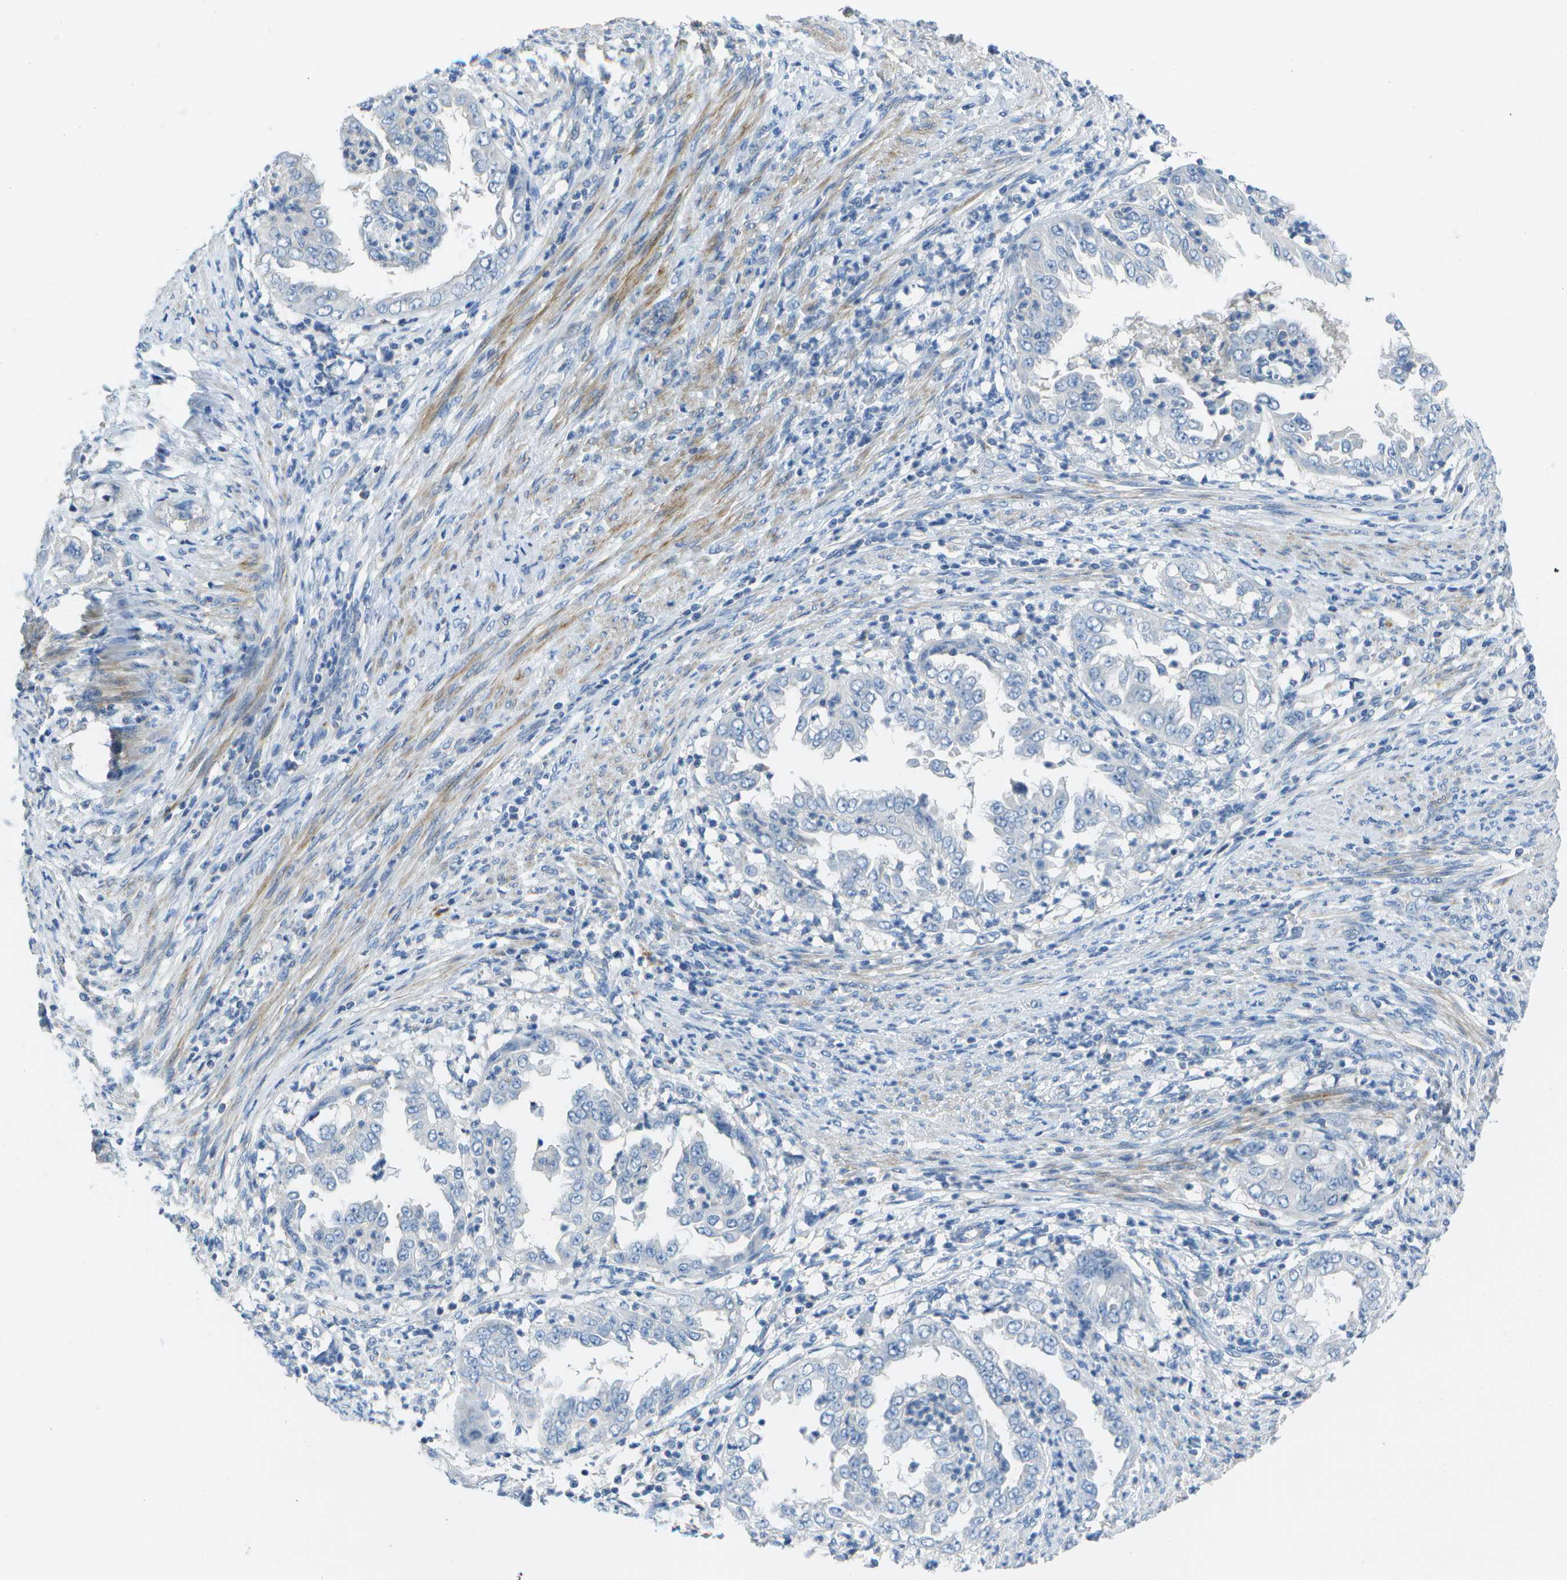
{"staining": {"intensity": "negative", "quantity": "none", "location": "none"}, "tissue": "endometrial cancer", "cell_type": "Tumor cells", "image_type": "cancer", "snomed": [{"axis": "morphology", "description": "Adenocarcinoma, NOS"}, {"axis": "topography", "description": "Endometrium"}], "caption": "There is no significant expression in tumor cells of endometrial cancer. (DAB immunohistochemistry with hematoxylin counter stain).", "gene": "DCT", "patient": {"sex": "female", "age": 85}}